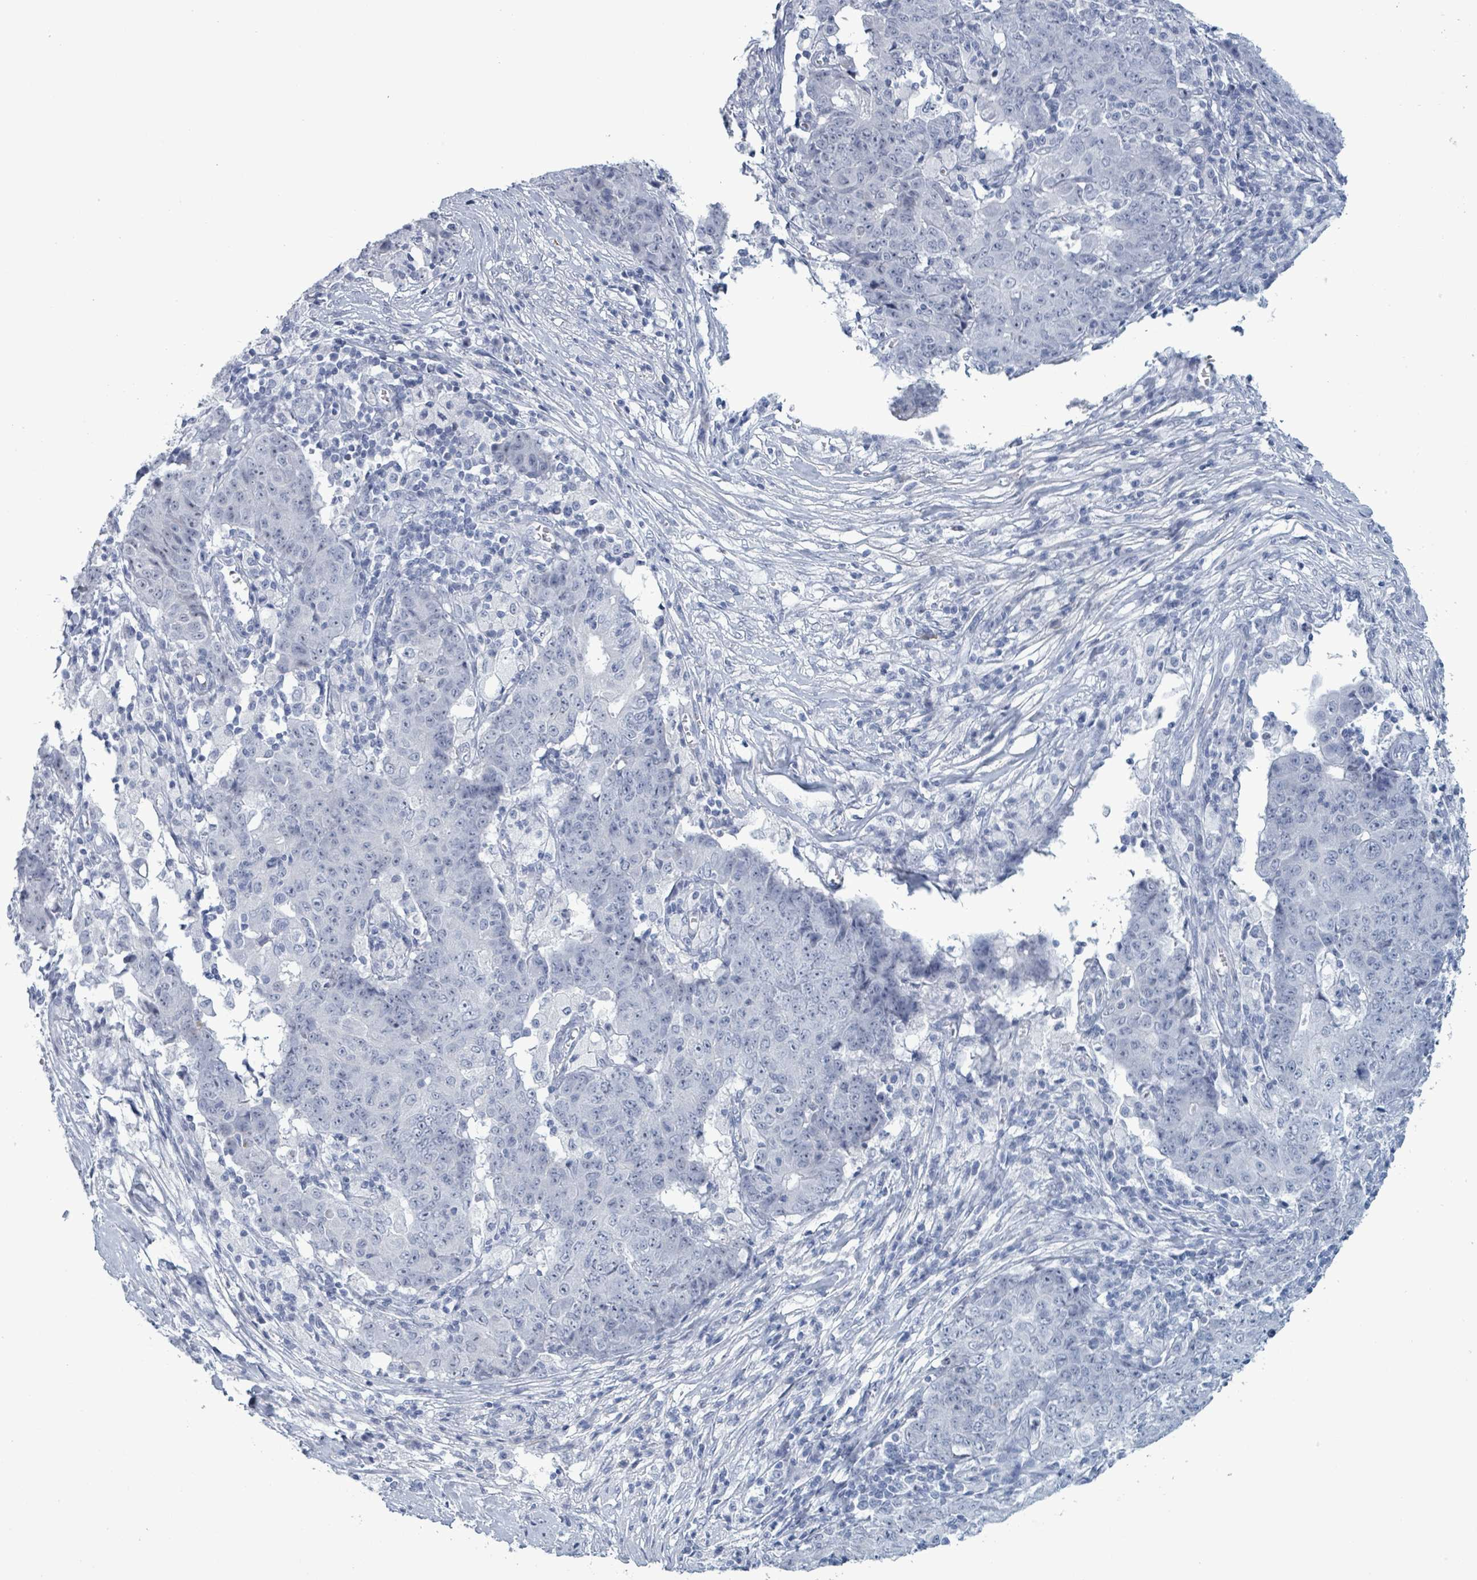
{"staining": {"intensity": "negative", "quantity": "none", "location": "none"}, "tissue": "ovarian cancer", "cell_type": "Tumor cells", "image_type": "cancer", "snomed": [{"axis": "morphology", "description": "Carcinoma, endometroid"}, {"axis": "topography", "description": "Ovary"}], "caption": "IHC photomicrograph of neoplastic tissue: human ovarian endometroid carcinoma stained with DAB reveals no significant protein expression in tumor cells. (DAB immunohistochemistry (IHC), high magnification).", "gene": "ZNF771", "patient": {"sex": "female", "age": 42}}